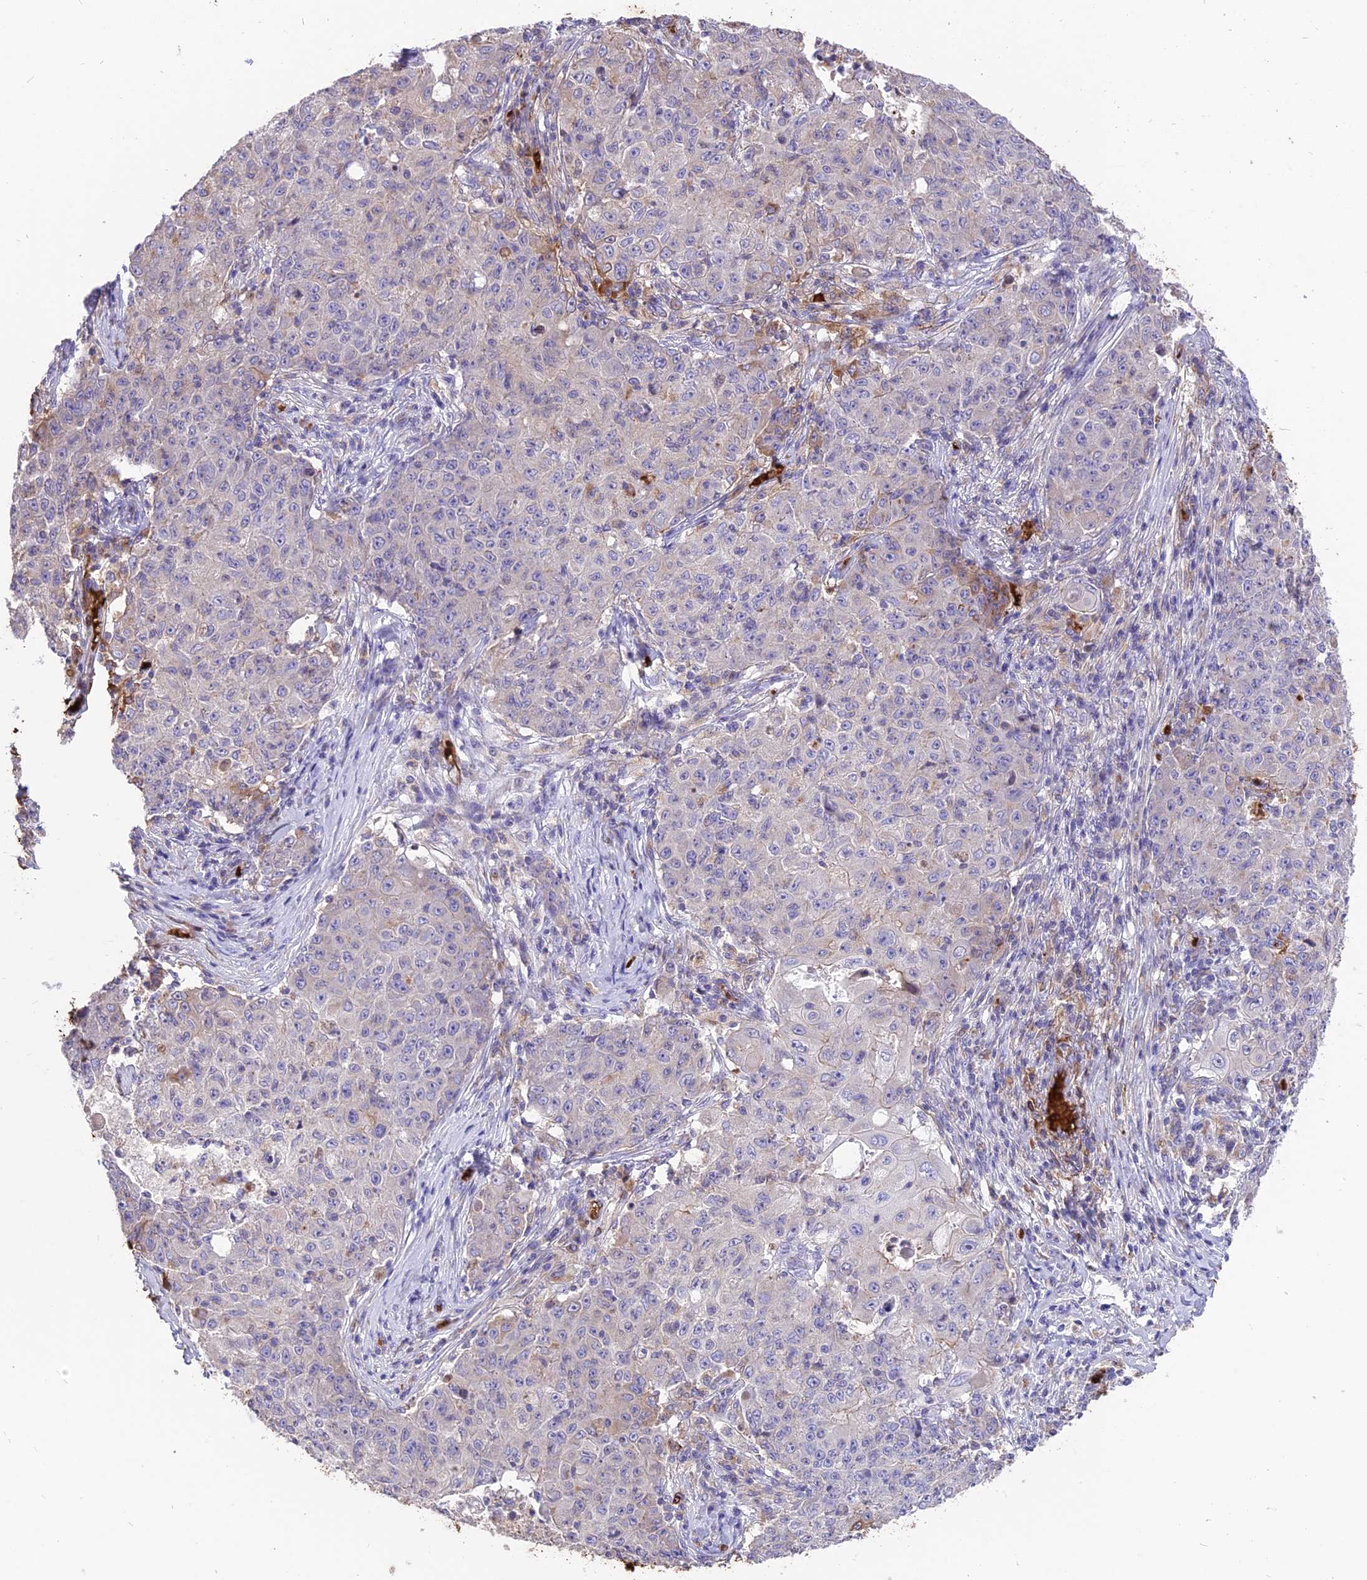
{"staining": {"intensity": "moderate", "quantity": "<25%", "location": "cytoplasmic/membranous"}, "tissue": "ovarian cancer", "cell_type": "Tumor cells", "image_type": "cancer", "snomed": [{"axis": "morphology", "description": "Carcinoma, endometroid"}, {"axis": "topography", "description": "Ovary"}], "caption": "Endometroid carcinoma (ovarian) stained for a protein reveals moderate cytoplasmic/membranous positivity in tumor cells. The protein is stained brown, and the nuclei are stained in blue (DAB (3,3'-diaminobenzidine) IHC with brightfield microscopy, high magnification).", "gene": "TTC4", "patient": {"sex": "female", "age": 42}}